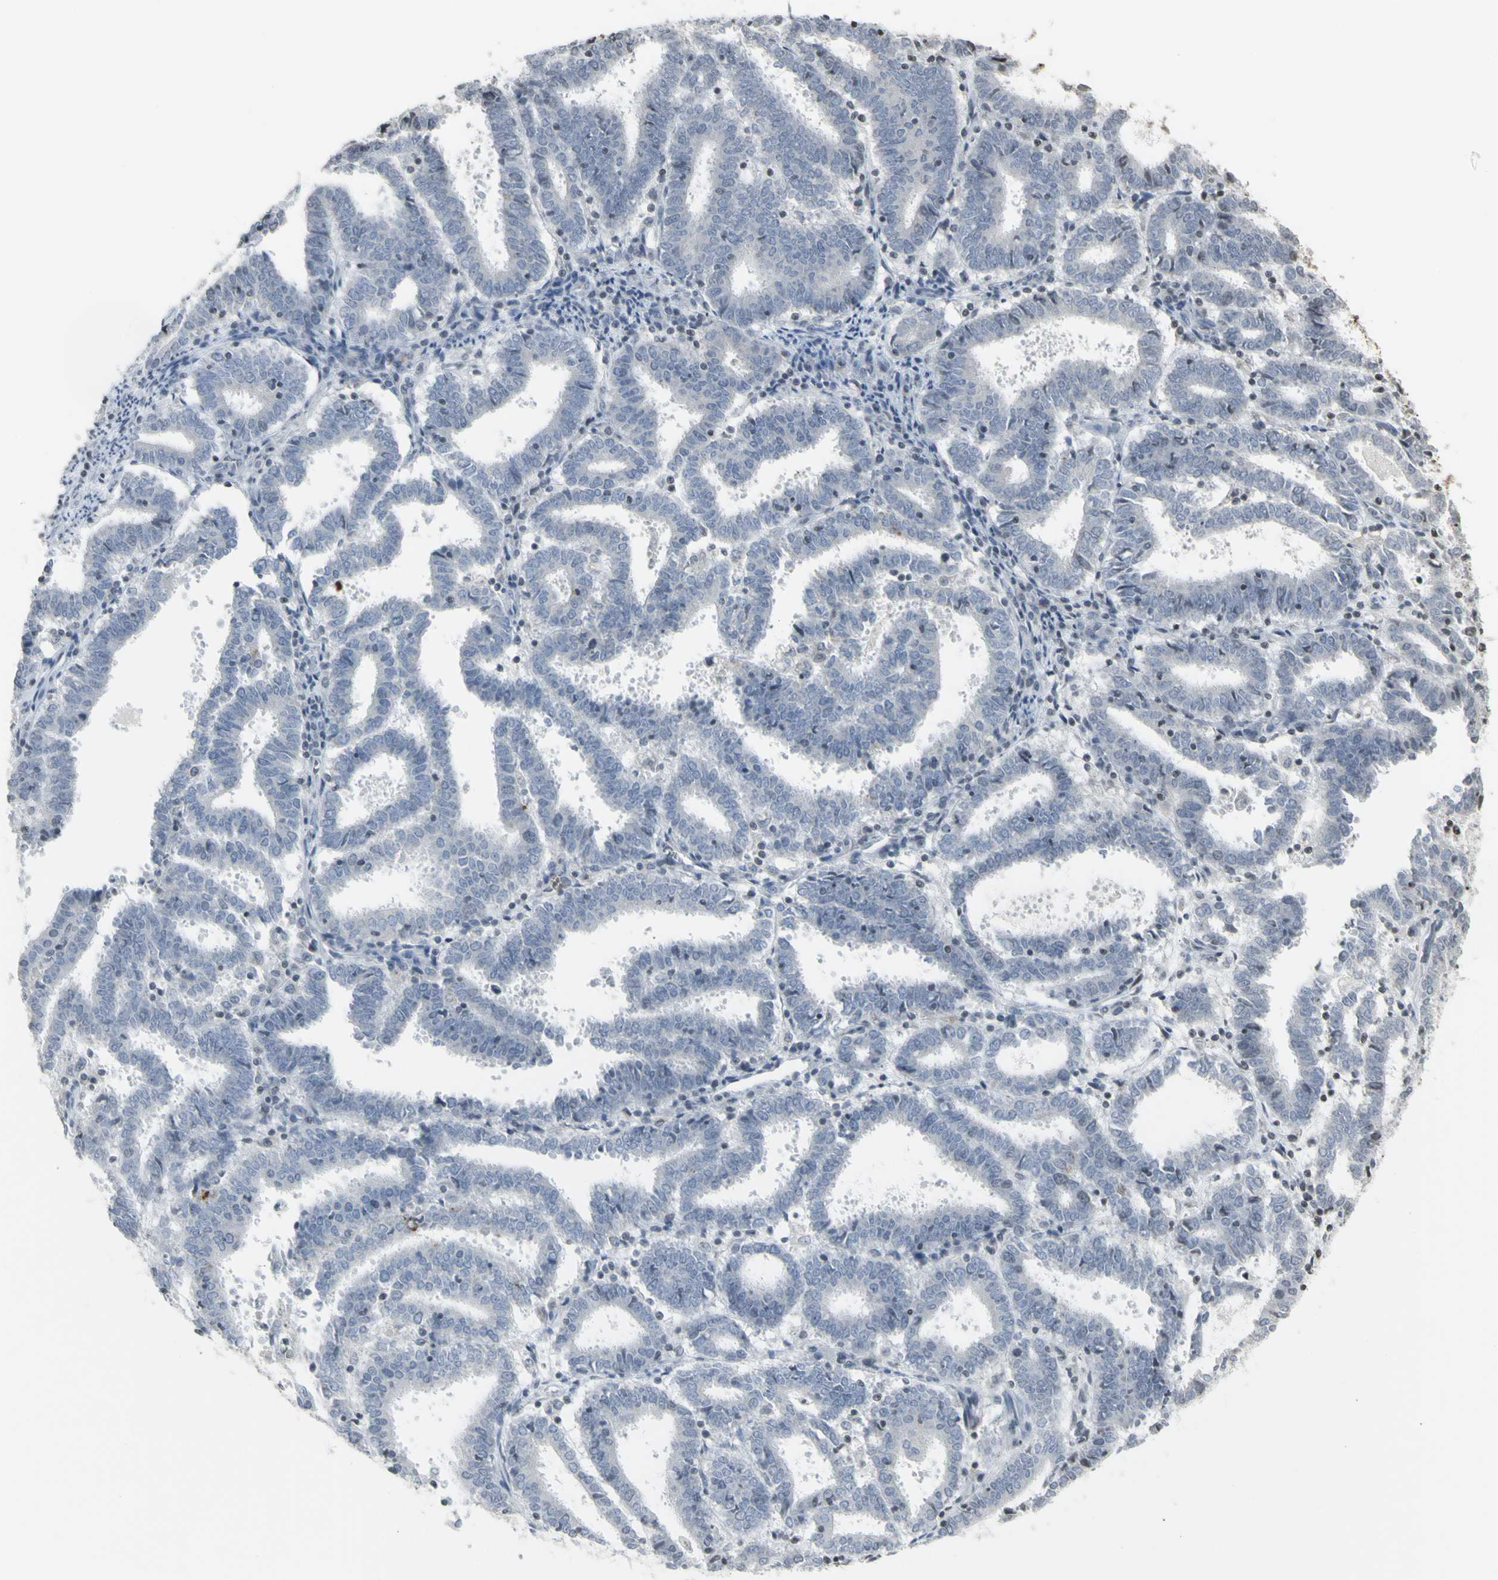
{"staining": {"intensity": "negative", "quantity": "none", "location": "none"}, "tissue": "endometrial cancer", "cell_type": "Tumor cells", "image_type": "cancer", "snomed": [{"axis": "morphology", "description": "Adenocarcinoma, NOS"}, {"axis": "topography", "description": "Uterus"}], "caption": "Micrograph shows no significant protein positivity in tumor cells of endometrial cancer (adenocarcinoma).", "gene": "MUC5AC", "patient": {"sex": "female", "age": 83}}